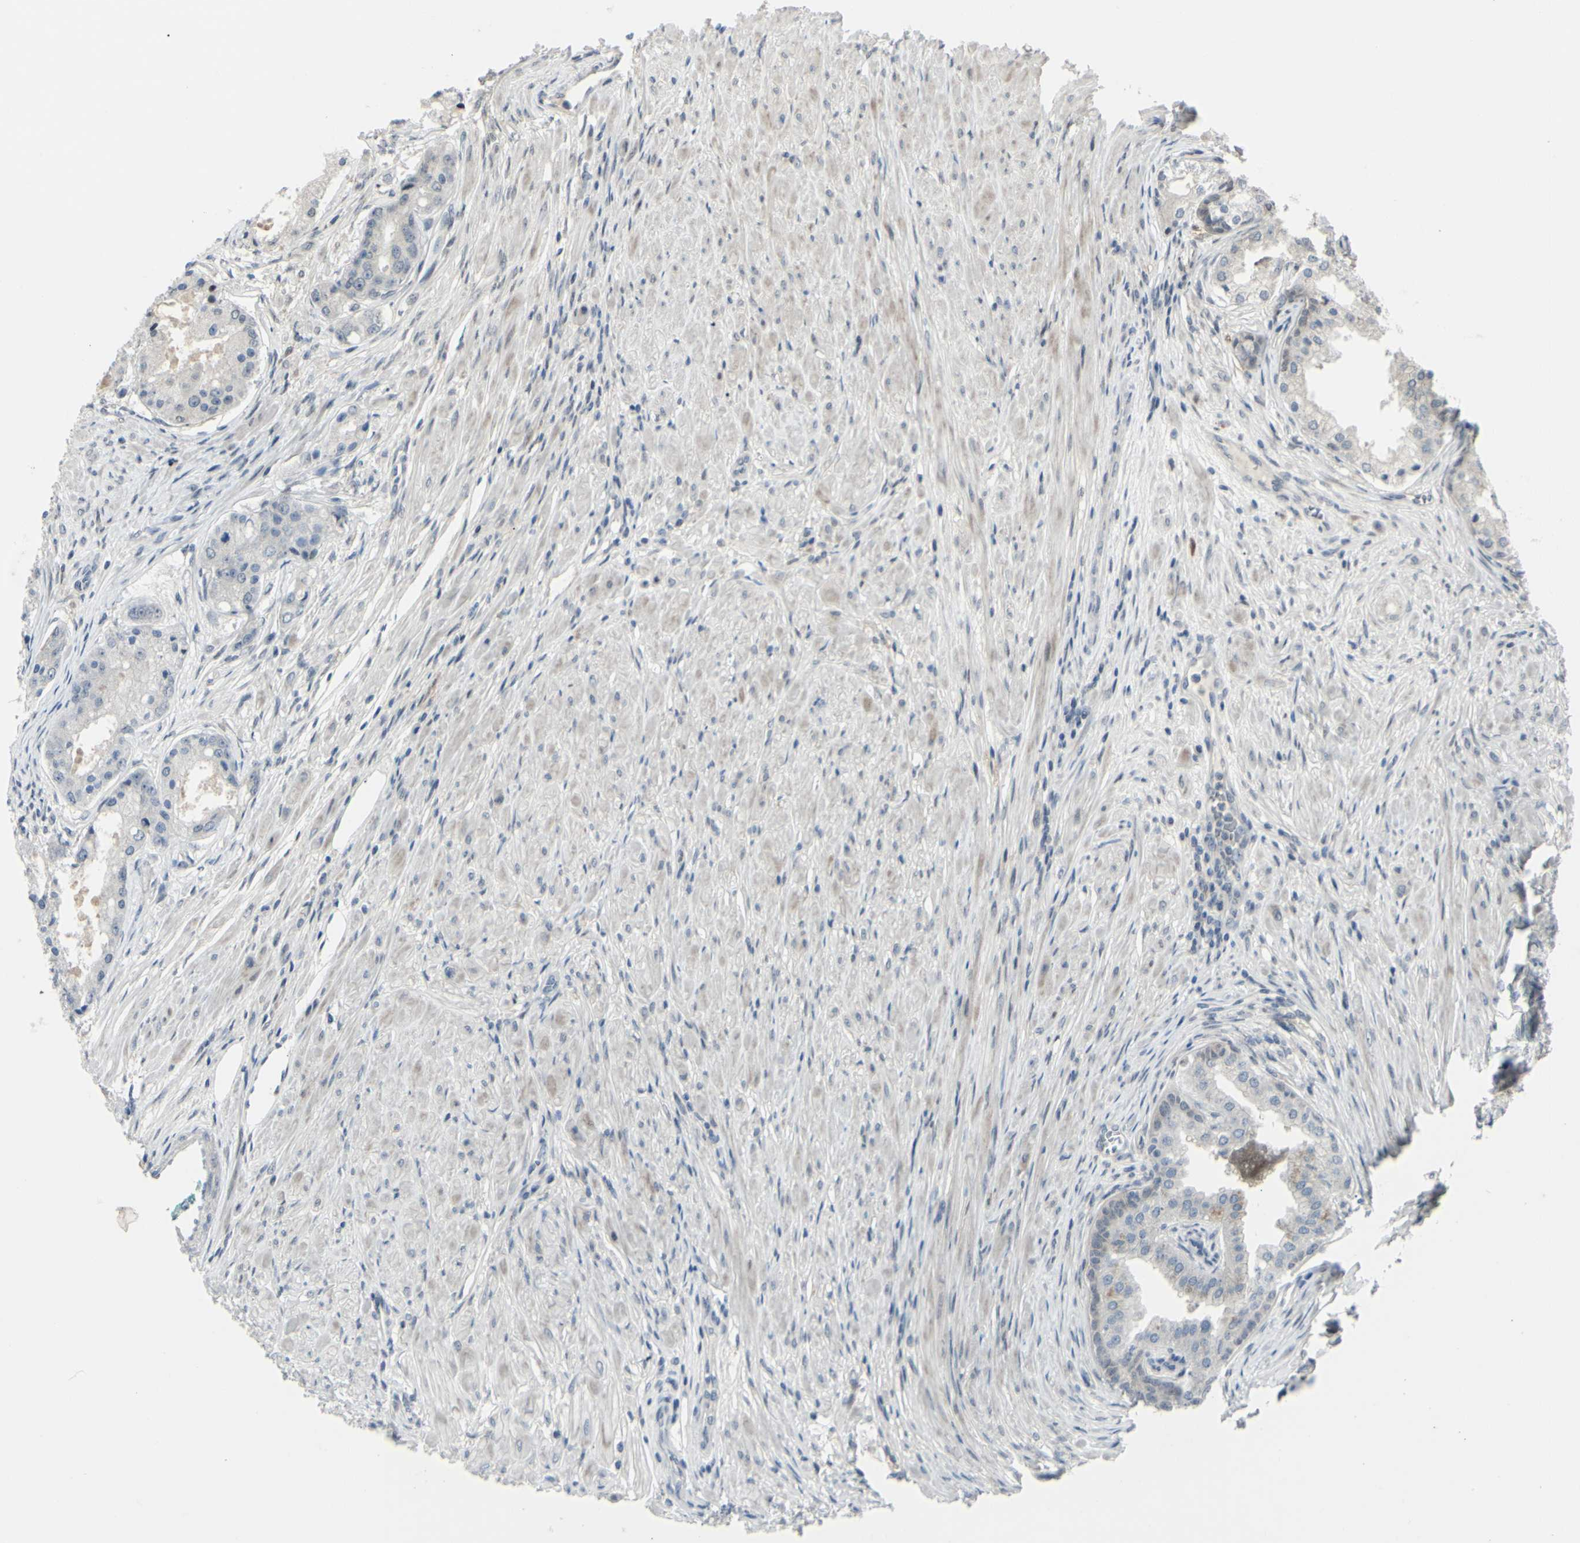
{"staining": {"intensity": "negative", "quantity": "none", "location": "none"}, "tissue": "prostate cancer", "cell_type": "Tumor cells", "image_type": "cancer", "snomed": [{"axis": "morphology", "description": "Adenocarcinoma, High grade"}, {"axis": "topography", "description": "Prostate"}], "caption": "IHC of prostate high-grade adenocarcinoma shows no positivity in tumor cells.", "gene": "ETNK1", "patient": {"sex": "male", "age": 59}}